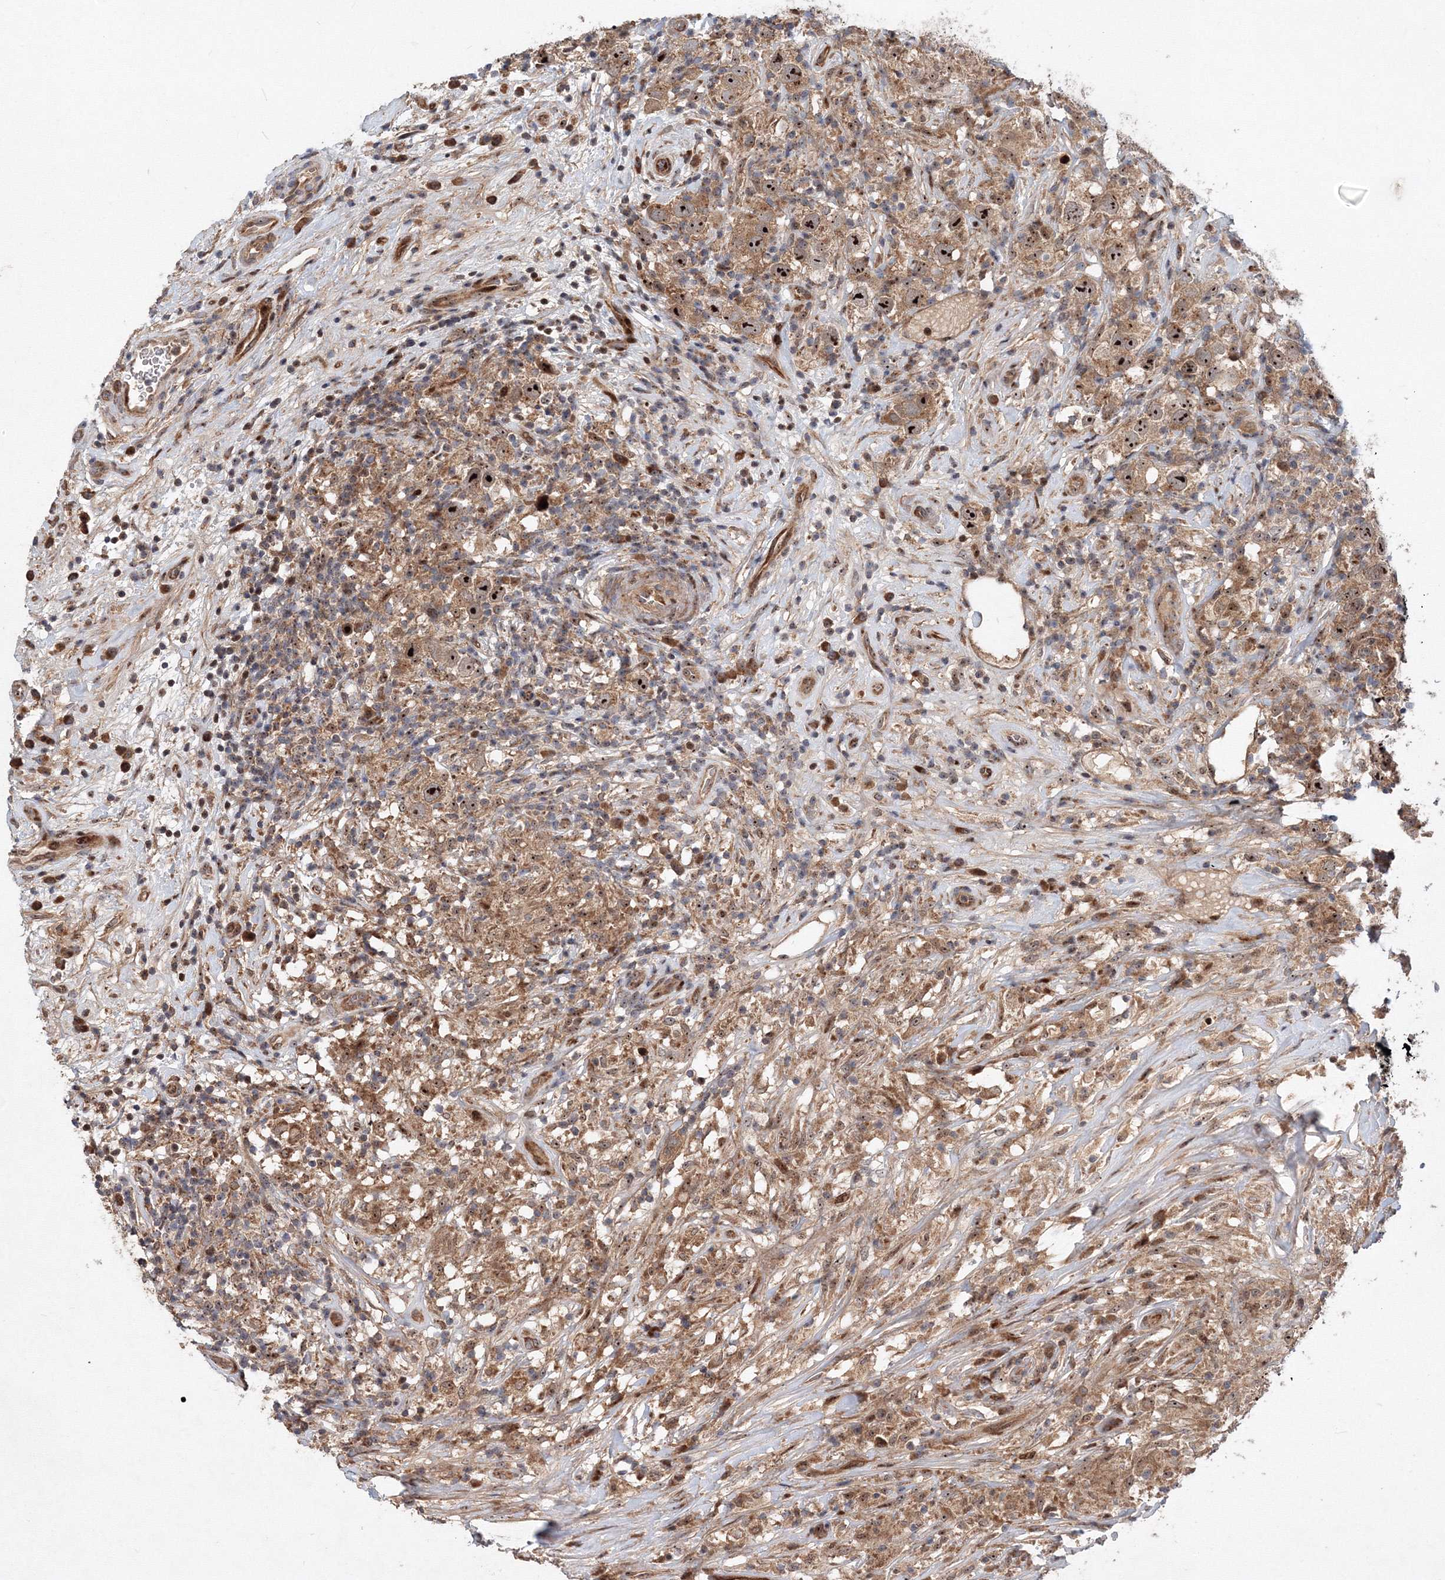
{"staining": {"intensity": "moderate", "quantity": ">75%", "location": "cytoplasmic/membranous,nuclear"}, "tissue": "testis cancer", "cell_type": "Tumor cells", "image_type": "cancer", "snomed": [{"axis": "morphology", "description": "Seminoma, NOS"}, {"axis": "topography", "description": "Testis"}], "caption": "IHC of human testis cancer shows medium levels of moderate cytoplasmic/membranous and nuclear positivity in approximately >75% of tumor cells.", "gene": "ANKAR", "patient": {"sex": "male", "age": 49}}